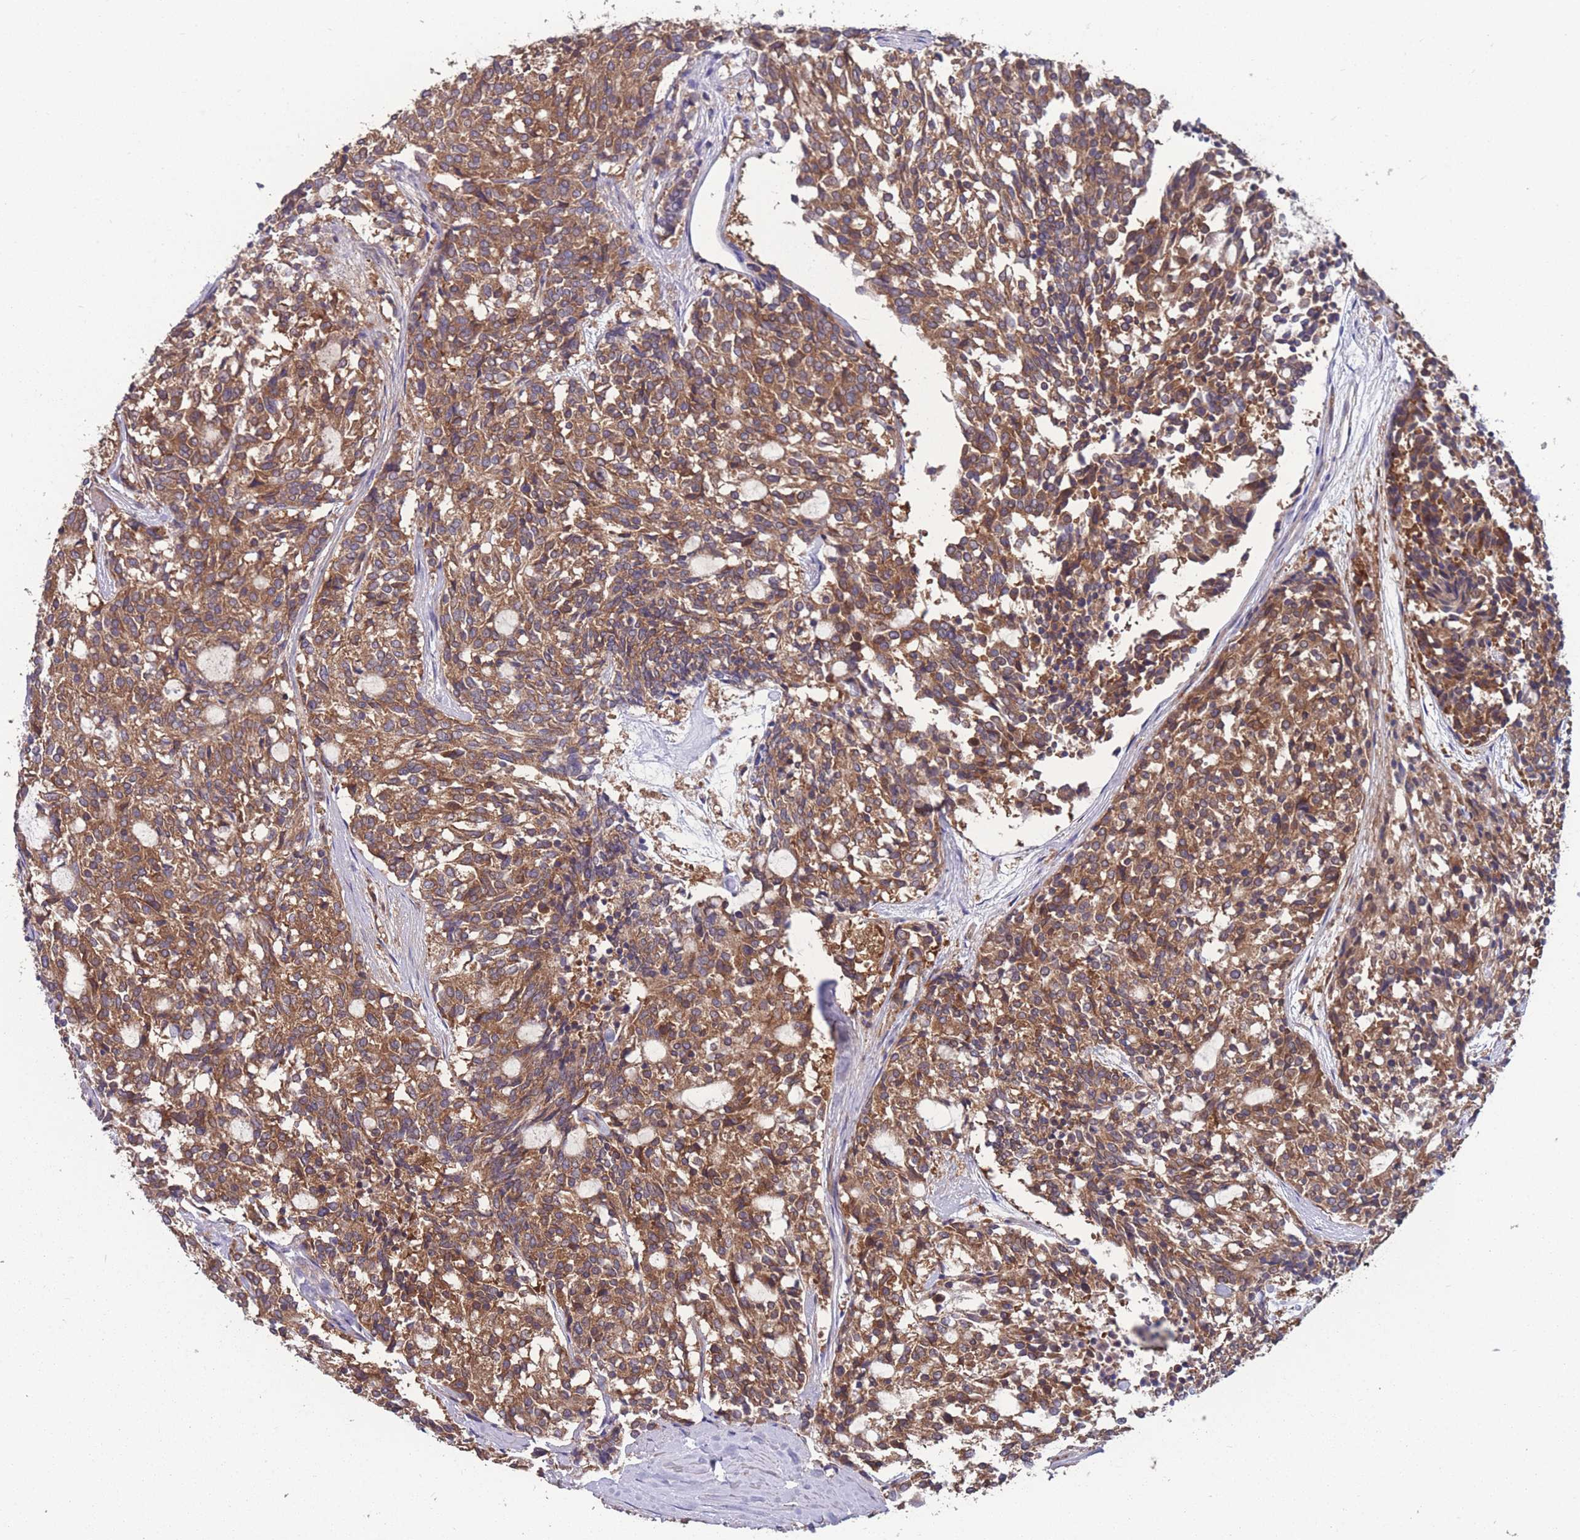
{"staining": {"intensity": "moderate", "quantity": ">75%", "location": "cytoplasmic/membranous"}, "tissue": "carcinoid", "cell_type": "Tumor cells", "image_type": "cancer", "snomed": [{"axis": "morphology", "description": "Carcinoid, malignant, NOS"}, {"axis": "topography", "description": "Pancreas"}], "caption": "A brown stain highlights moderate cytoplasmic/membranous expression of a protein in human carcinoid tumor cells.", "gene": "ZPR1", "patient": {"sex": "female", "age": 54}}